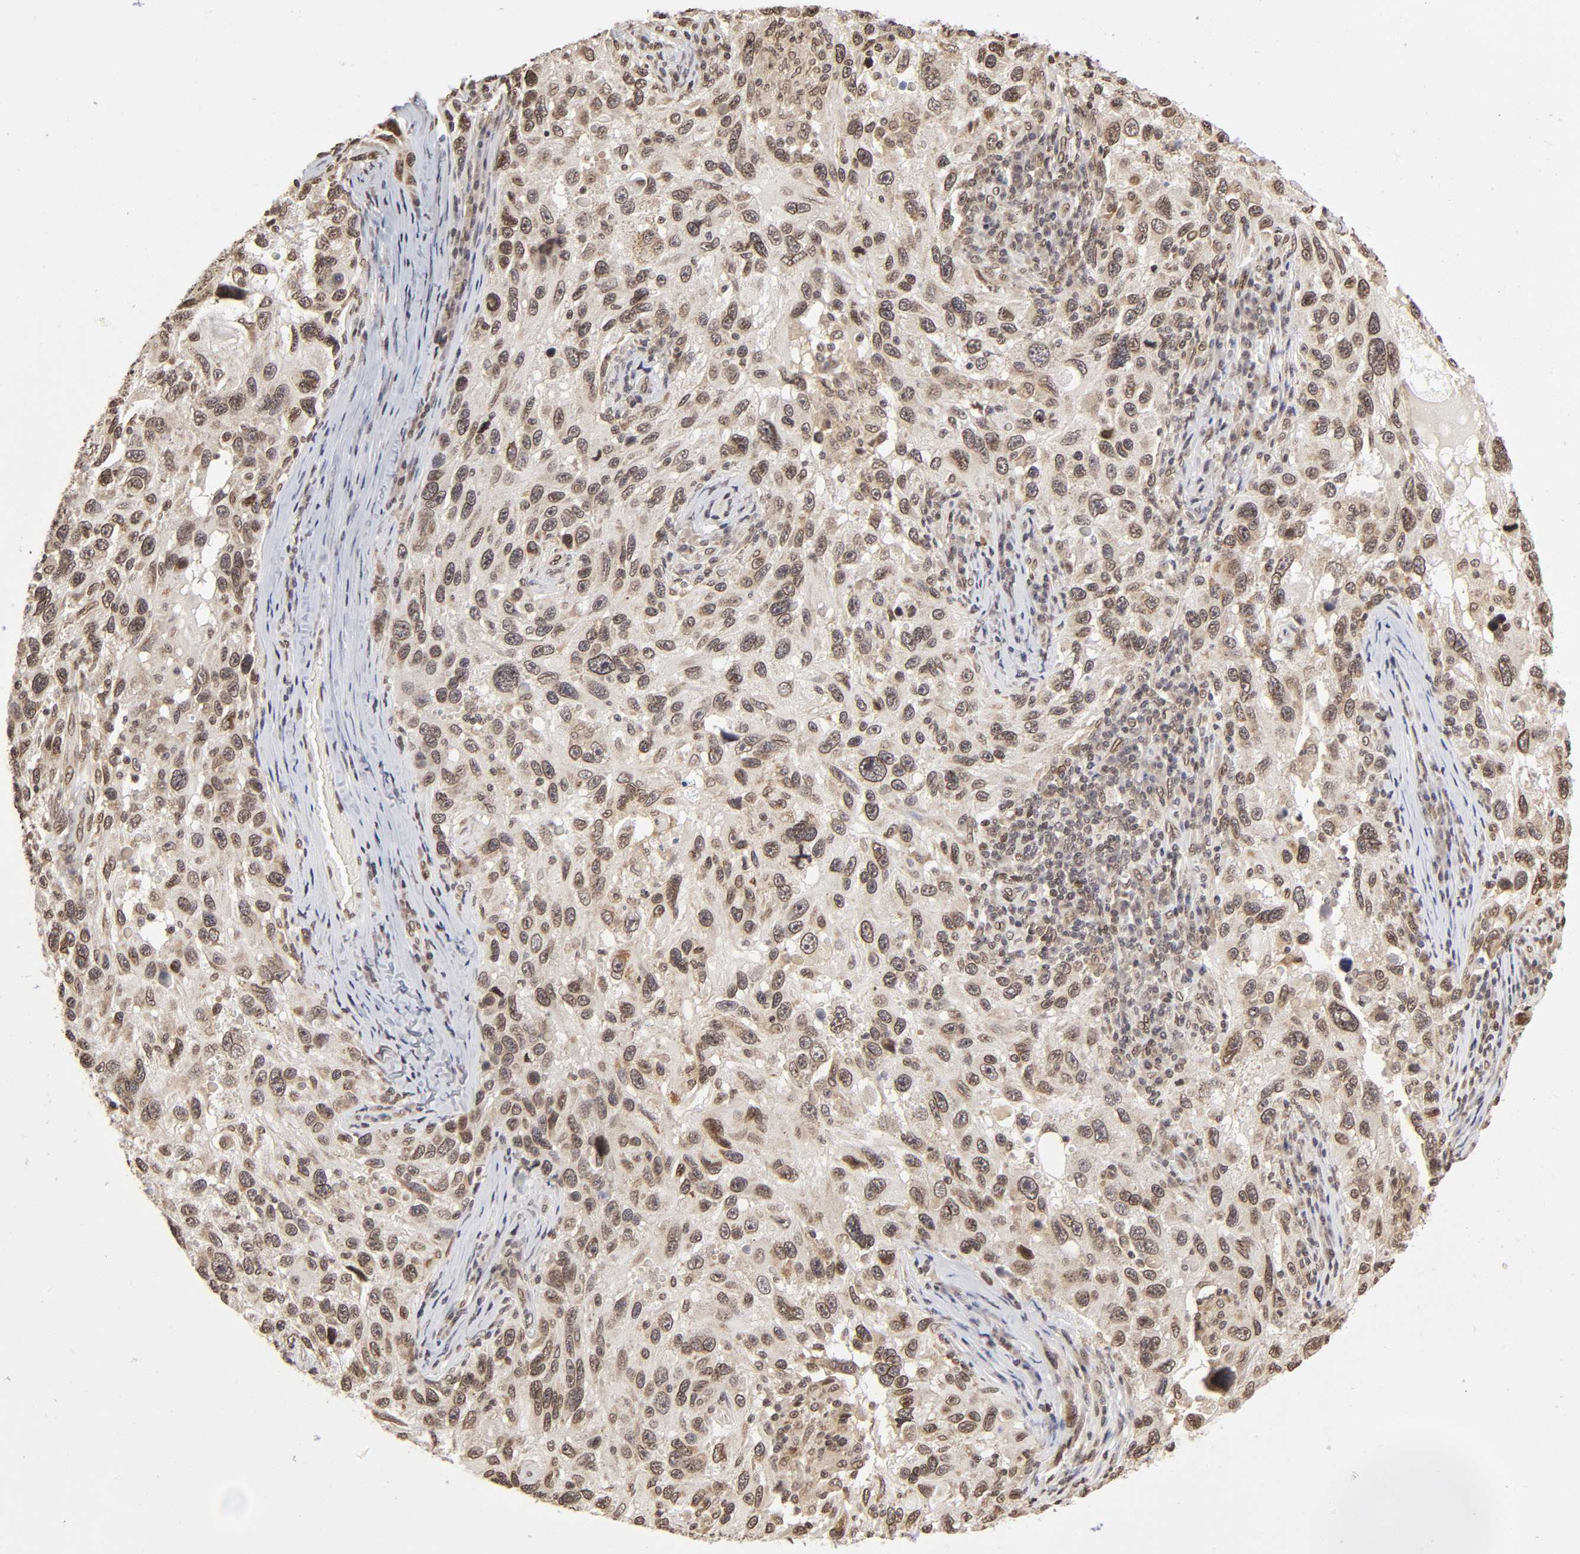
{"staining": {"intensity": "weak", "quantity": ">75%", "location": "cytoplasmic/membranous"}, "tissue": "melanoma", "cell_type": "Tumor cells", "image_type": "cancer", "snomed": [{"axis": "morphology", "description": "Malignant melanoma, NOS"}, {"axis": "topography", "description": "Skin"}], "caption": "Immunohistochemistry (IHC) (DAB (3,3'-diaminobenzidine)) staining of human malignant melanoma shows weak cytoplasmic/membranous protein positivity in approximately >75% of tumor cells.", "gene": "MLLT6", "patient": {"sex": "male", "age": 53}}